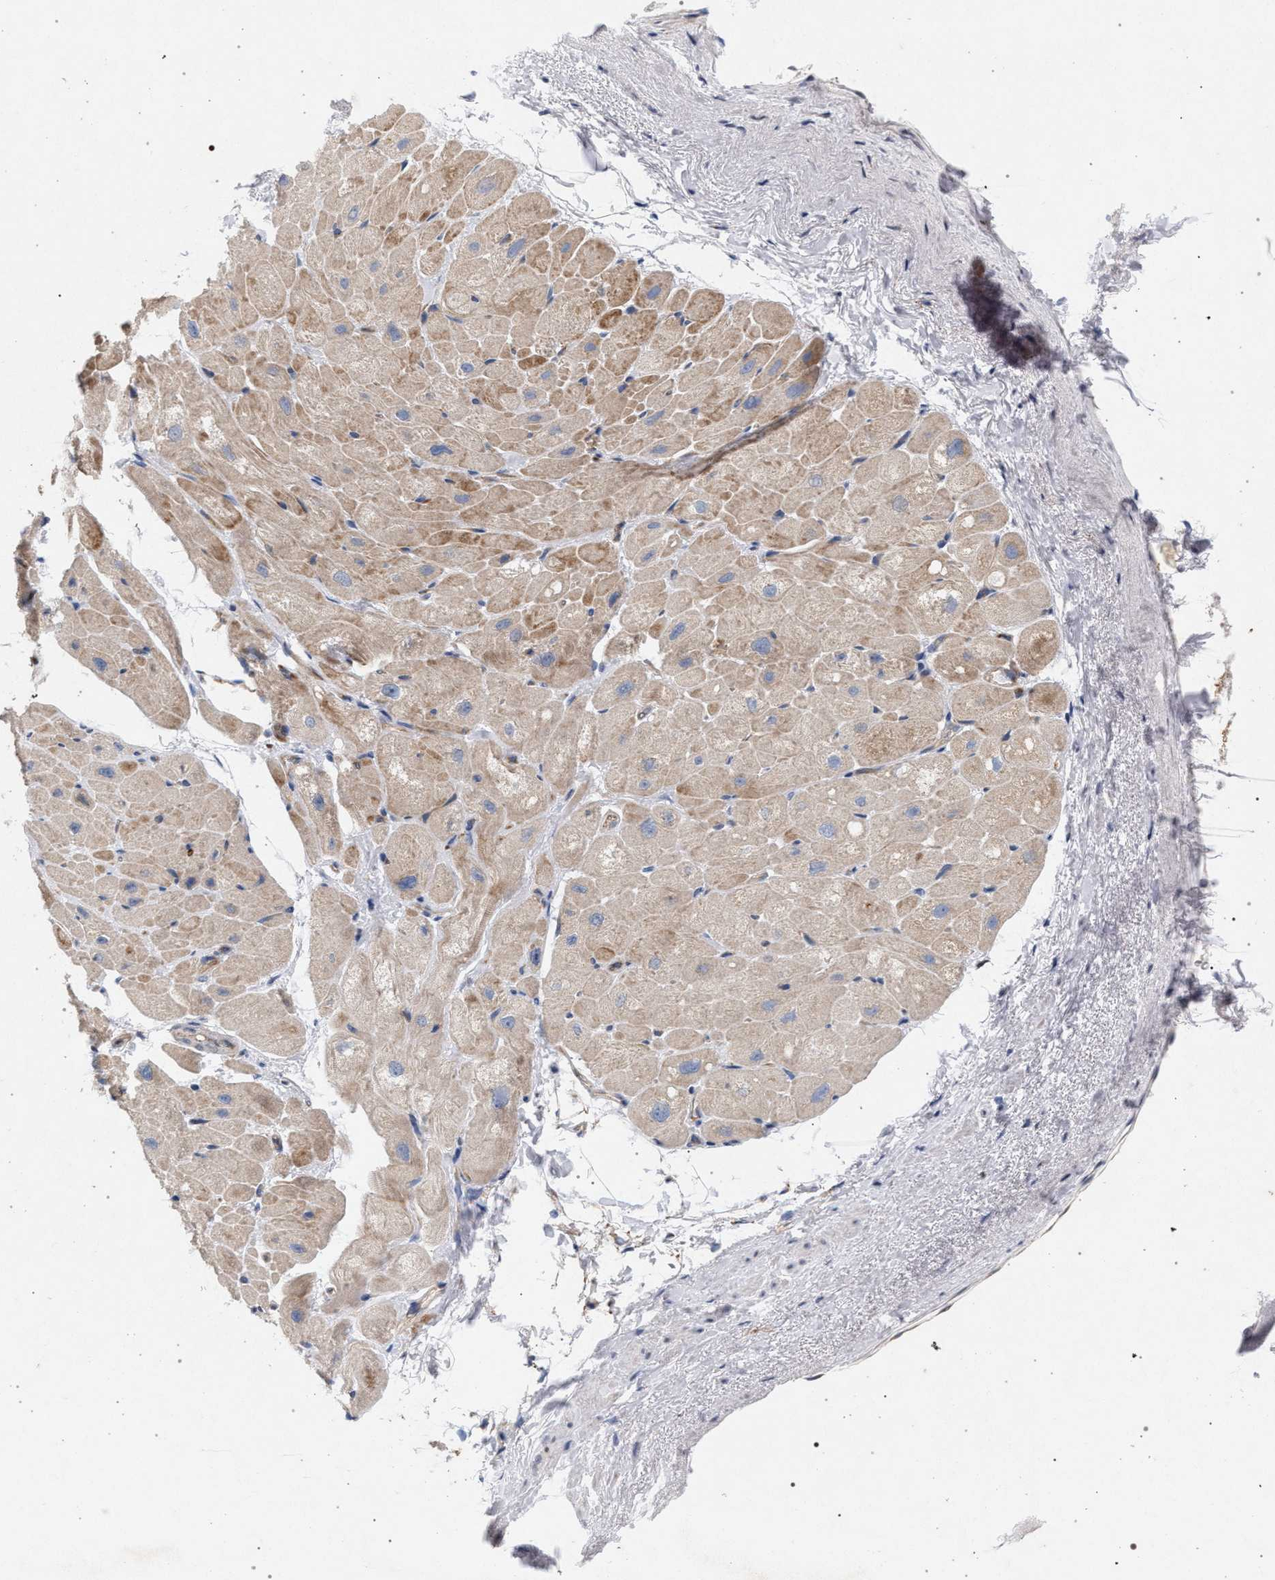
{"staining": {"intensity": "moderate", "quantity": ">75%", "location": "cytoplasmic/membranous"}, "tissue": "heart muscle", "cell_type": "Cardiomyocytes", "image_type": "normal", "snomed": [{"axis": "morphology", "description": "Normal tissue, NOS"}, {"axis": "topography", "description": "Heart"}], "caption": "A medium amount of moderate cytoplasmic/membranous expression is identified in approximately >75% of cardiomyocytes in unremarkable heart muscle. Nuclei are stained in blue.", "gene": "MAMDC2", "patient": {"sex": "male", "age": 49}}